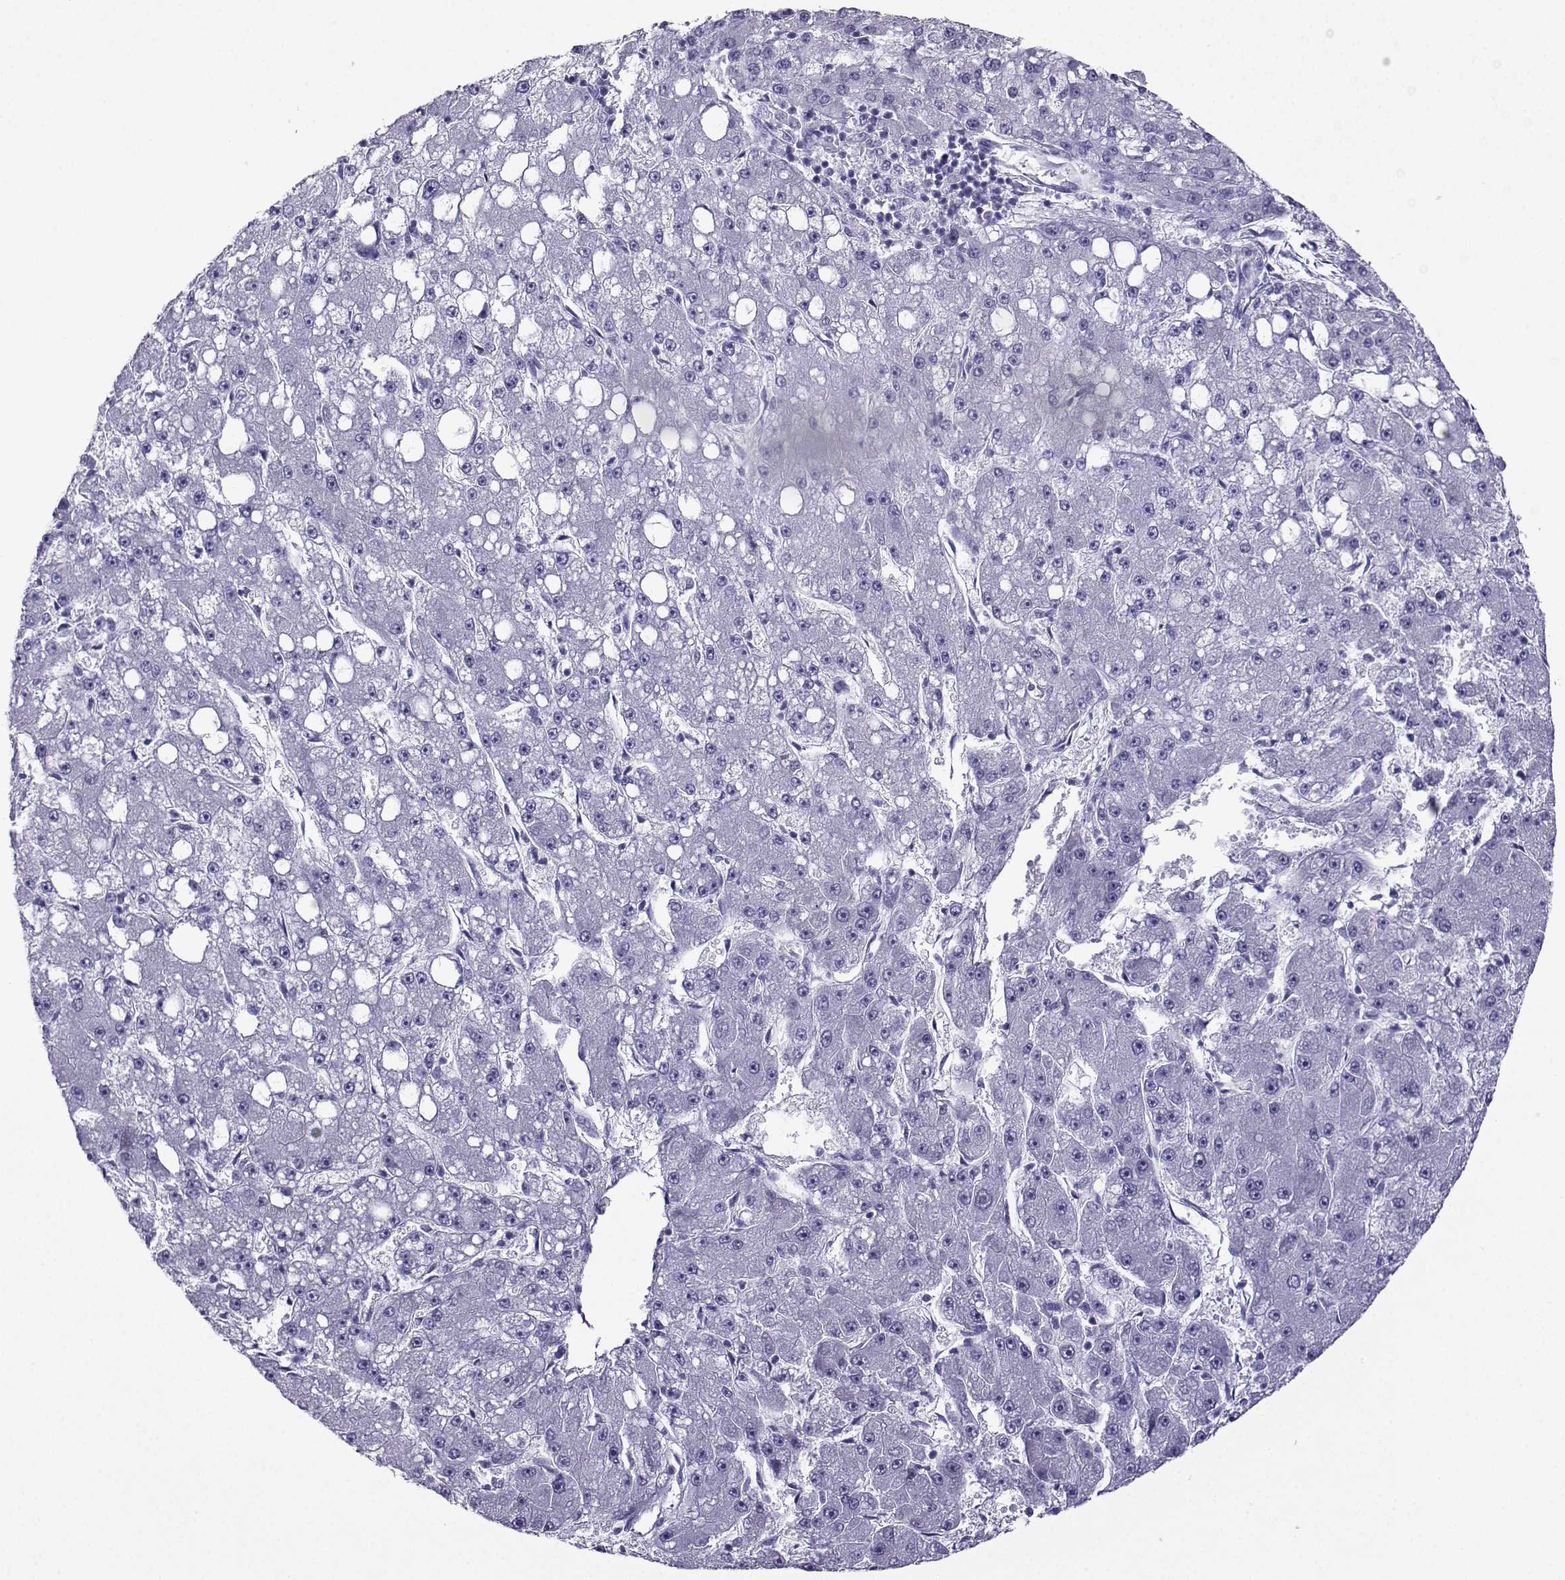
{"staining": {"intensity": "negative", "quantity": "none", "location": "none"}, "tissue": "liver cancer", "cell_type": "Tumor cells", "image_type": "cancer", "snomed": [{"axis": "morphology", "description": "Carcinoma, Hepatocellular, NOS"}, {"axis": "topography", "description": "Liver"}], "caption": "Immunohistochemical staining of hepatocellular carcinoma (liver) shows no significant expression in tumor cells.", "gene": "CD109", "patient": {"sex": "male", "age": 67}}